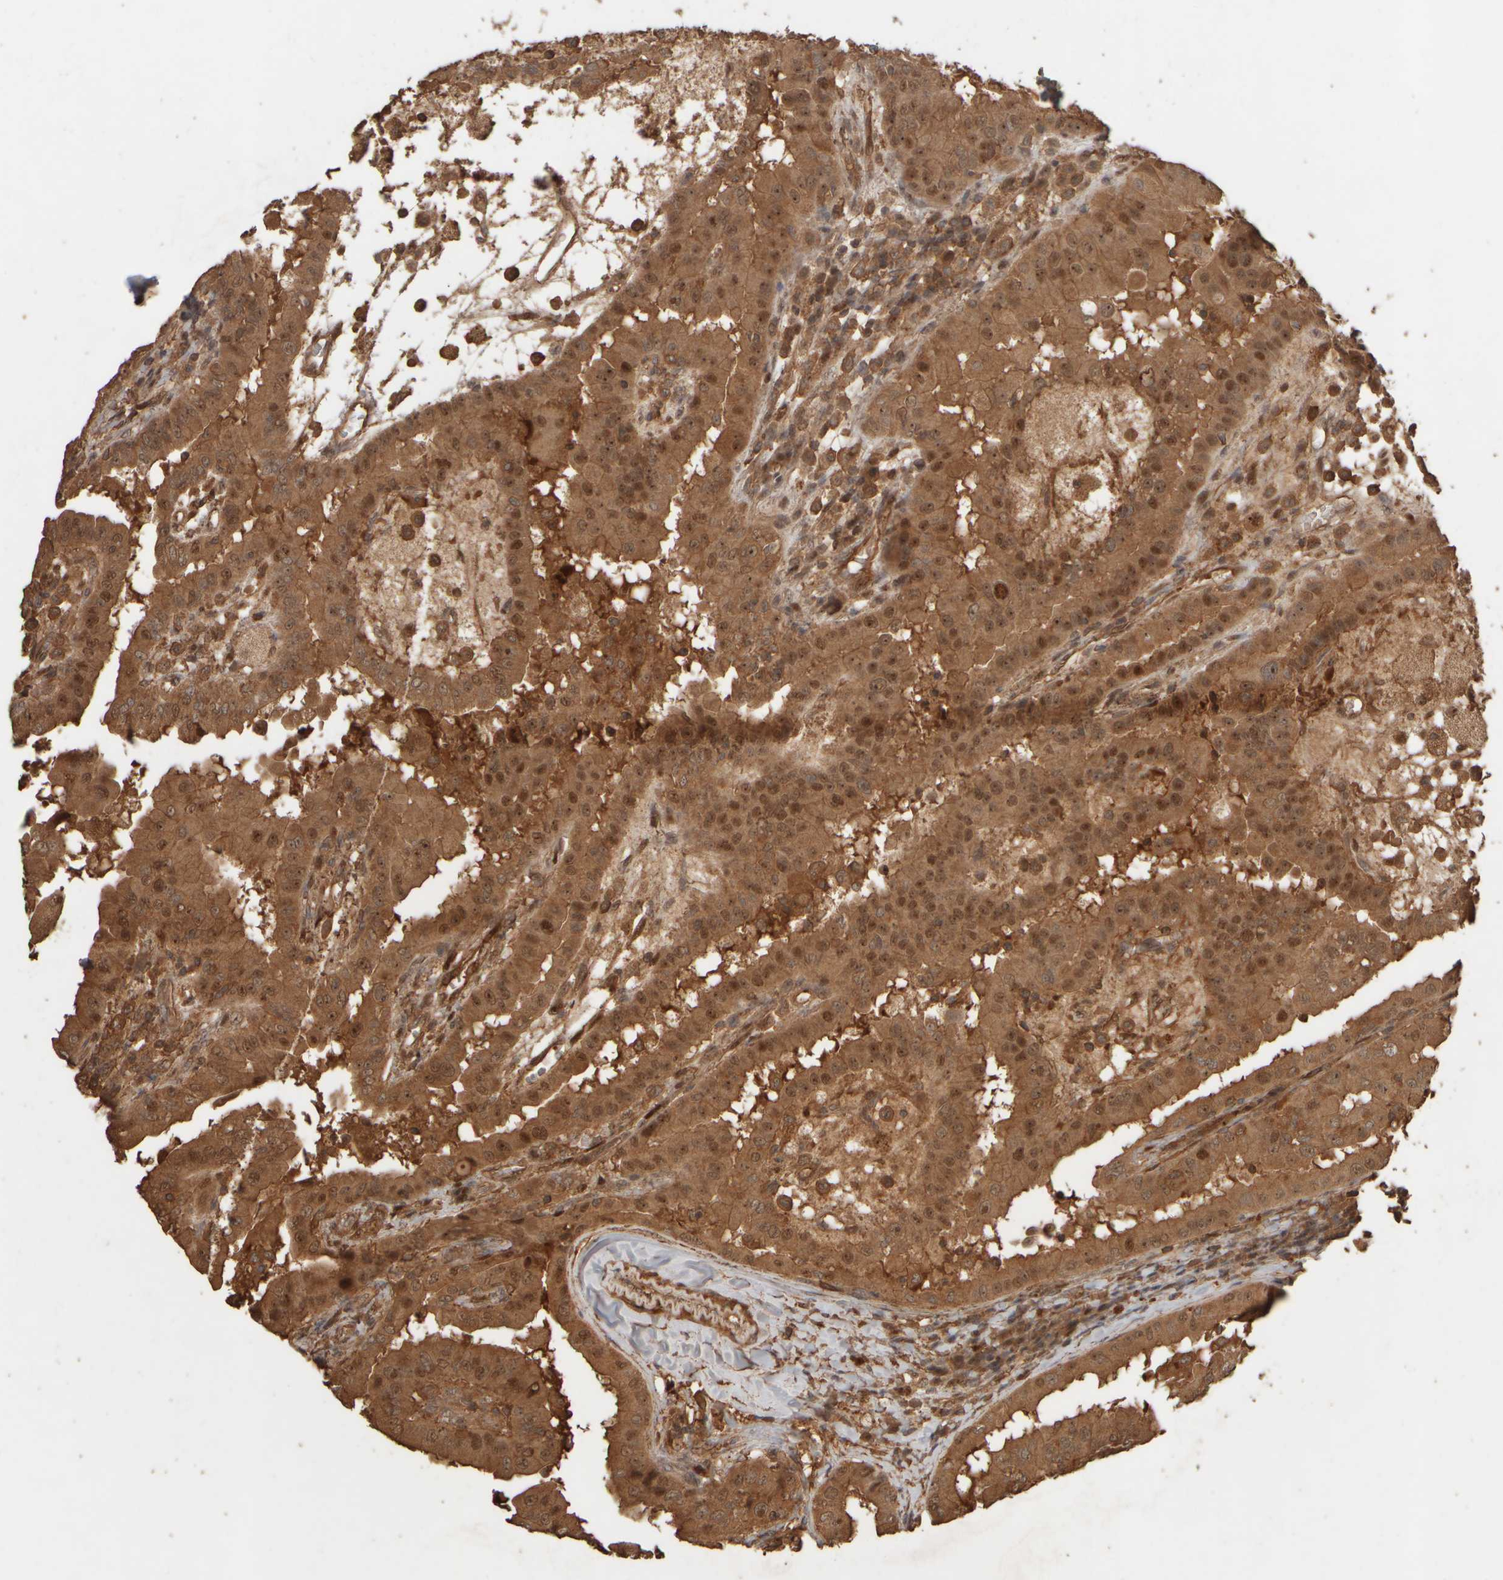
{"staining": {"intensity": "strong", "quantity": ">75%", "location": "cytoplasmic/membranous,nuclear"}, "tissue": "thyroid cancer", "cell_type": "Tumor cells", "image_type": "cancer", "snomed": [{"axis": "morphology", "description": "Papillary adenocarcinoma, NOS"}, {"axis": "topography", "description": "Thyroid gland"}], "caption": "Brown immunohistochemical staining in human thyroid papillary adenocarcinoma shows strong cytoplasmic/membranous and nuclear positivity in about >75% of tumor cells.", "gene": "SPHK1", "patient": {"sex": "male", "age": 33}}